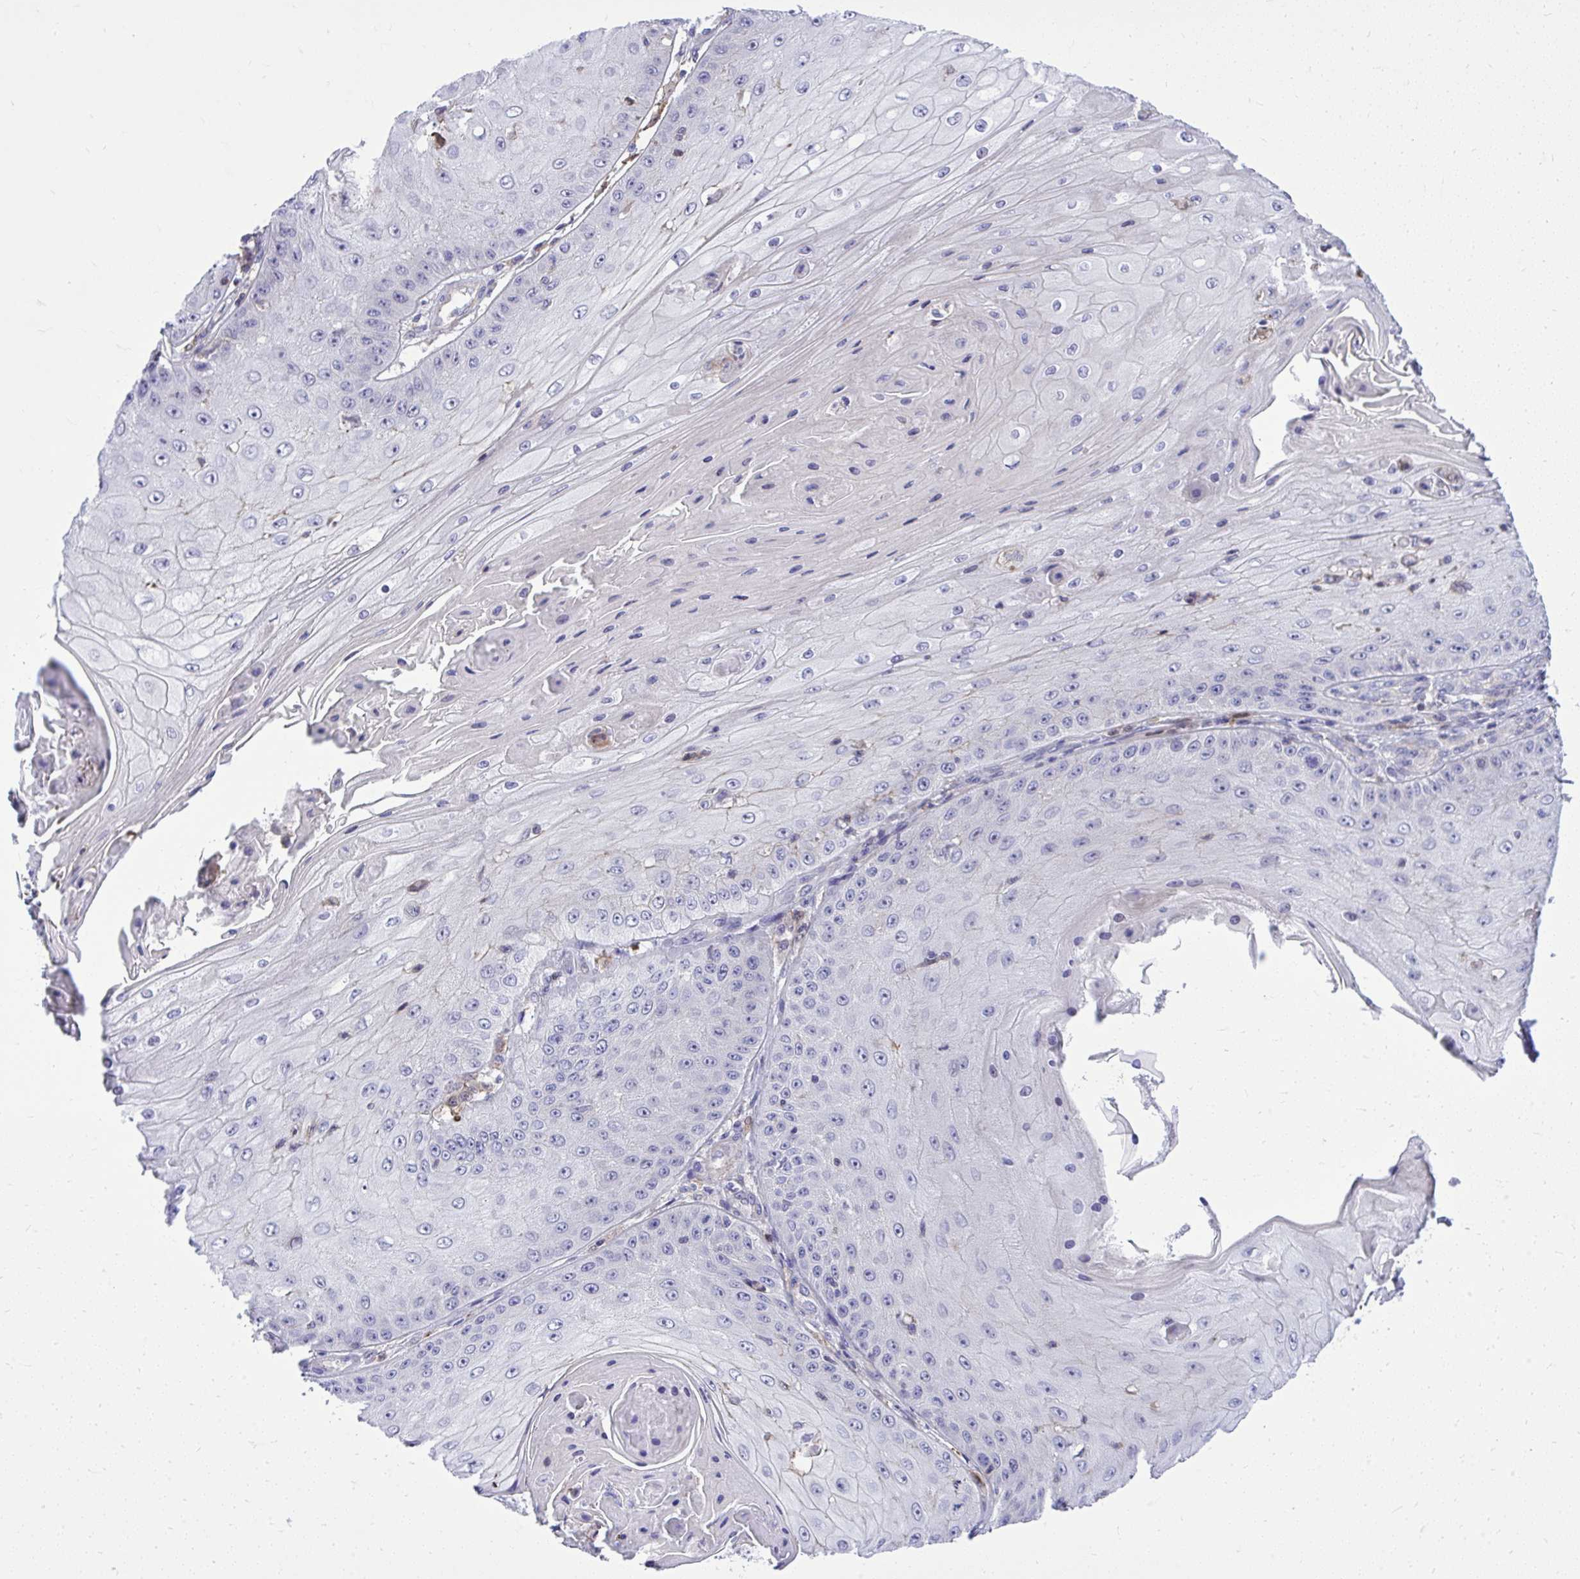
{"staining": {"intensity": "negative", "quantity": "none", "location": "none"}, "tissue": "skin cancer", "cell_type": "Tumor cells", "image_type": "cancer", "snomed": [{"axis": "morphology", "description": "Squamous cell carcinoma, NOS"}, {"axis": "topography", "description": "Skin"}], "caption": "Immunohistochemical staining of human squamous cell carcinoma (skin) demonstrates no significant positivity in tumor cells. (DAB (3,3'-diaminobenzidine) IHC, high magnification).", "gene": "GRK4", "patient": {"sex": "male", "age": 70}}